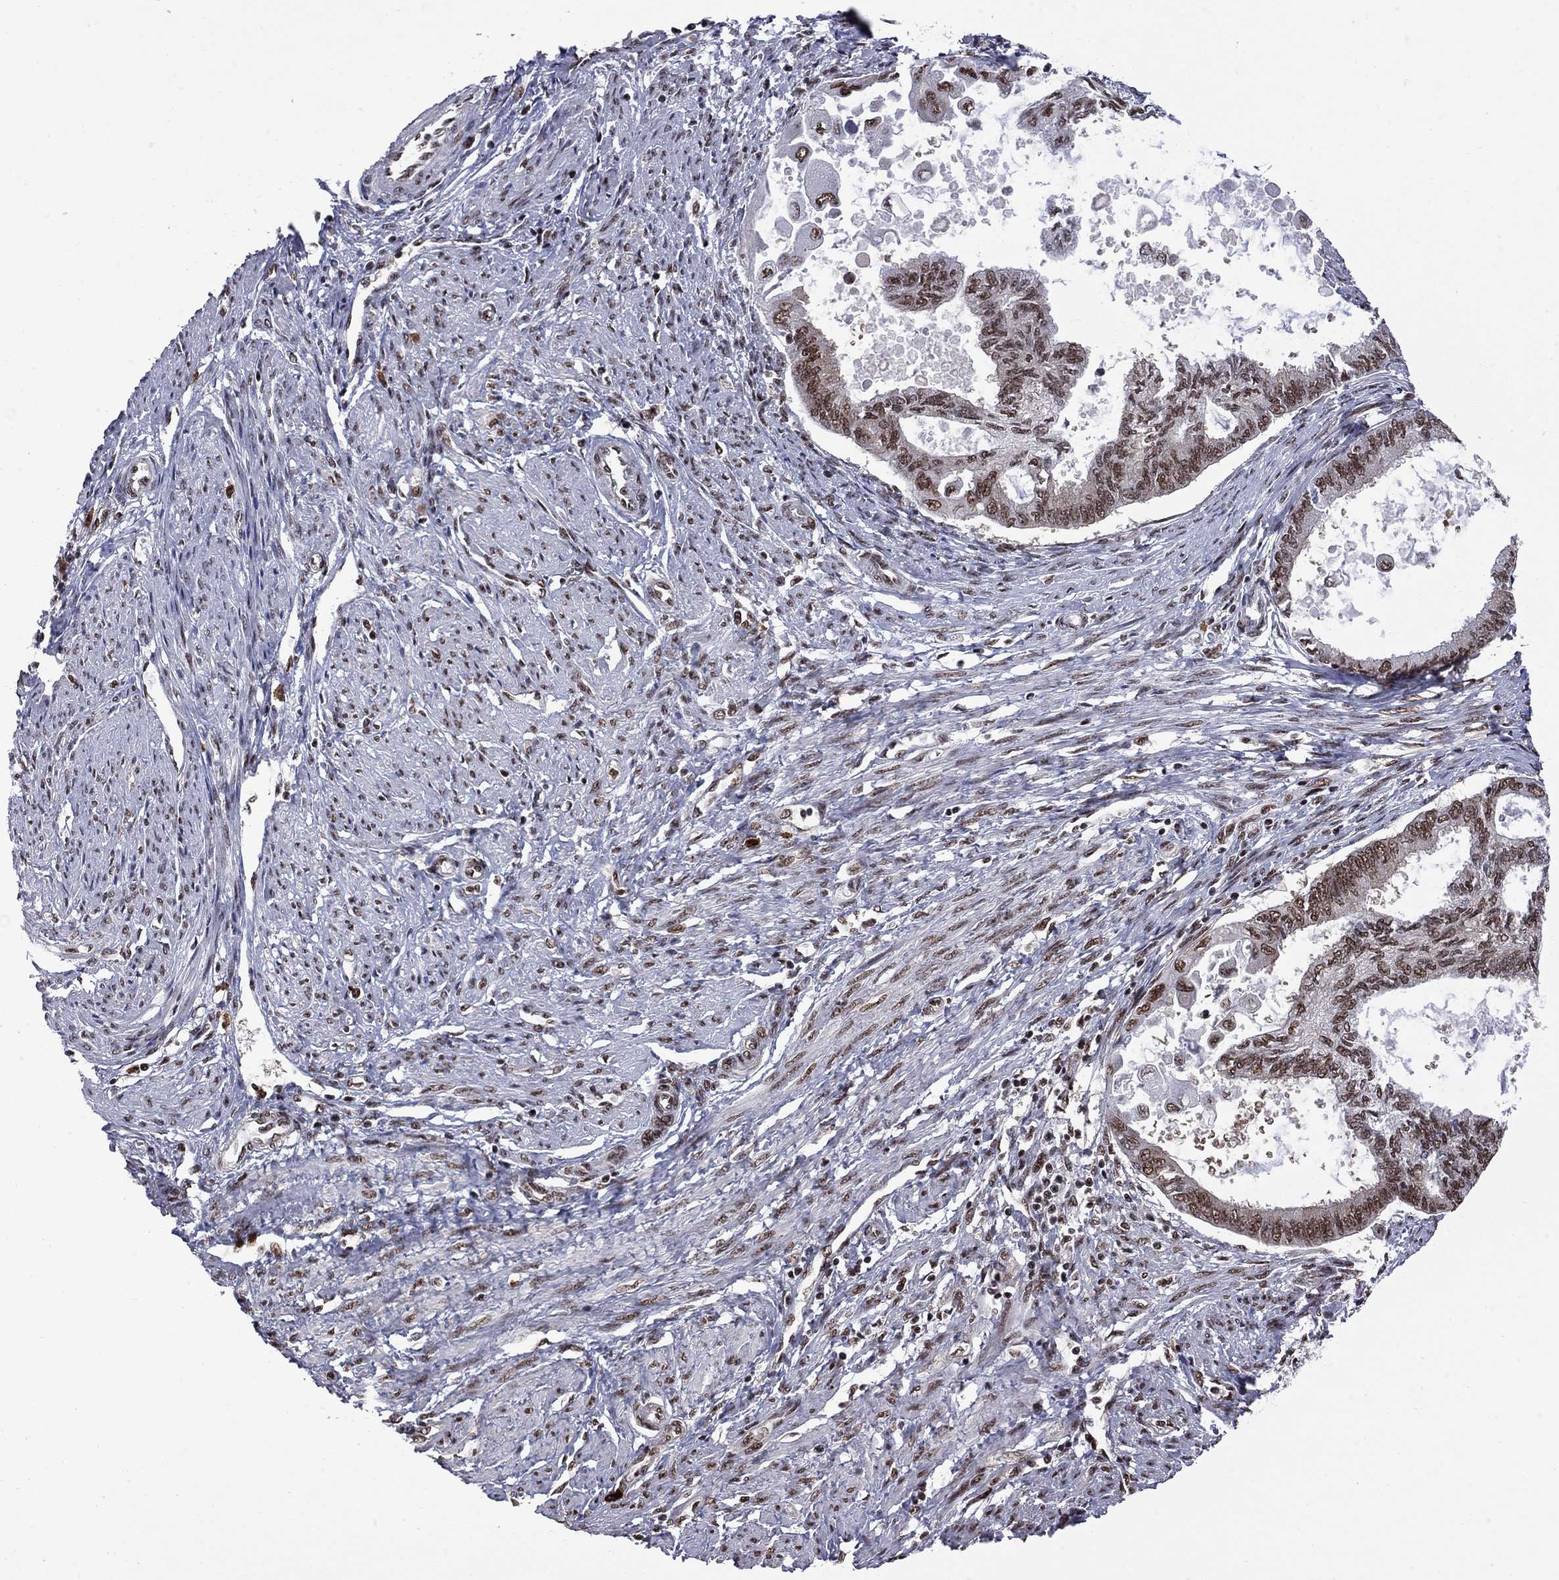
{"staining": {"intensity": "strong", "quantity": "25%-75%", "location": "nuclear"}, "tissue": "endometrial cancer", "cell_type": "Tumor cells", "image_type": "cancer", "snomed": [{"axis": "morphology", "description": "Adenocarcinoma, NOS"}, {"axis": "topography", "description": "Endometrium"}], "caption": "IHC photomicrograph of human endometrial cancer (adenocarcinoma) stained for a protein (brown), which shows high levels of strong nuclear positivity in approximately 25%-75% of tumor cells.", "gene": "MED25", "patient": {"sex": "female", "age": 86}}